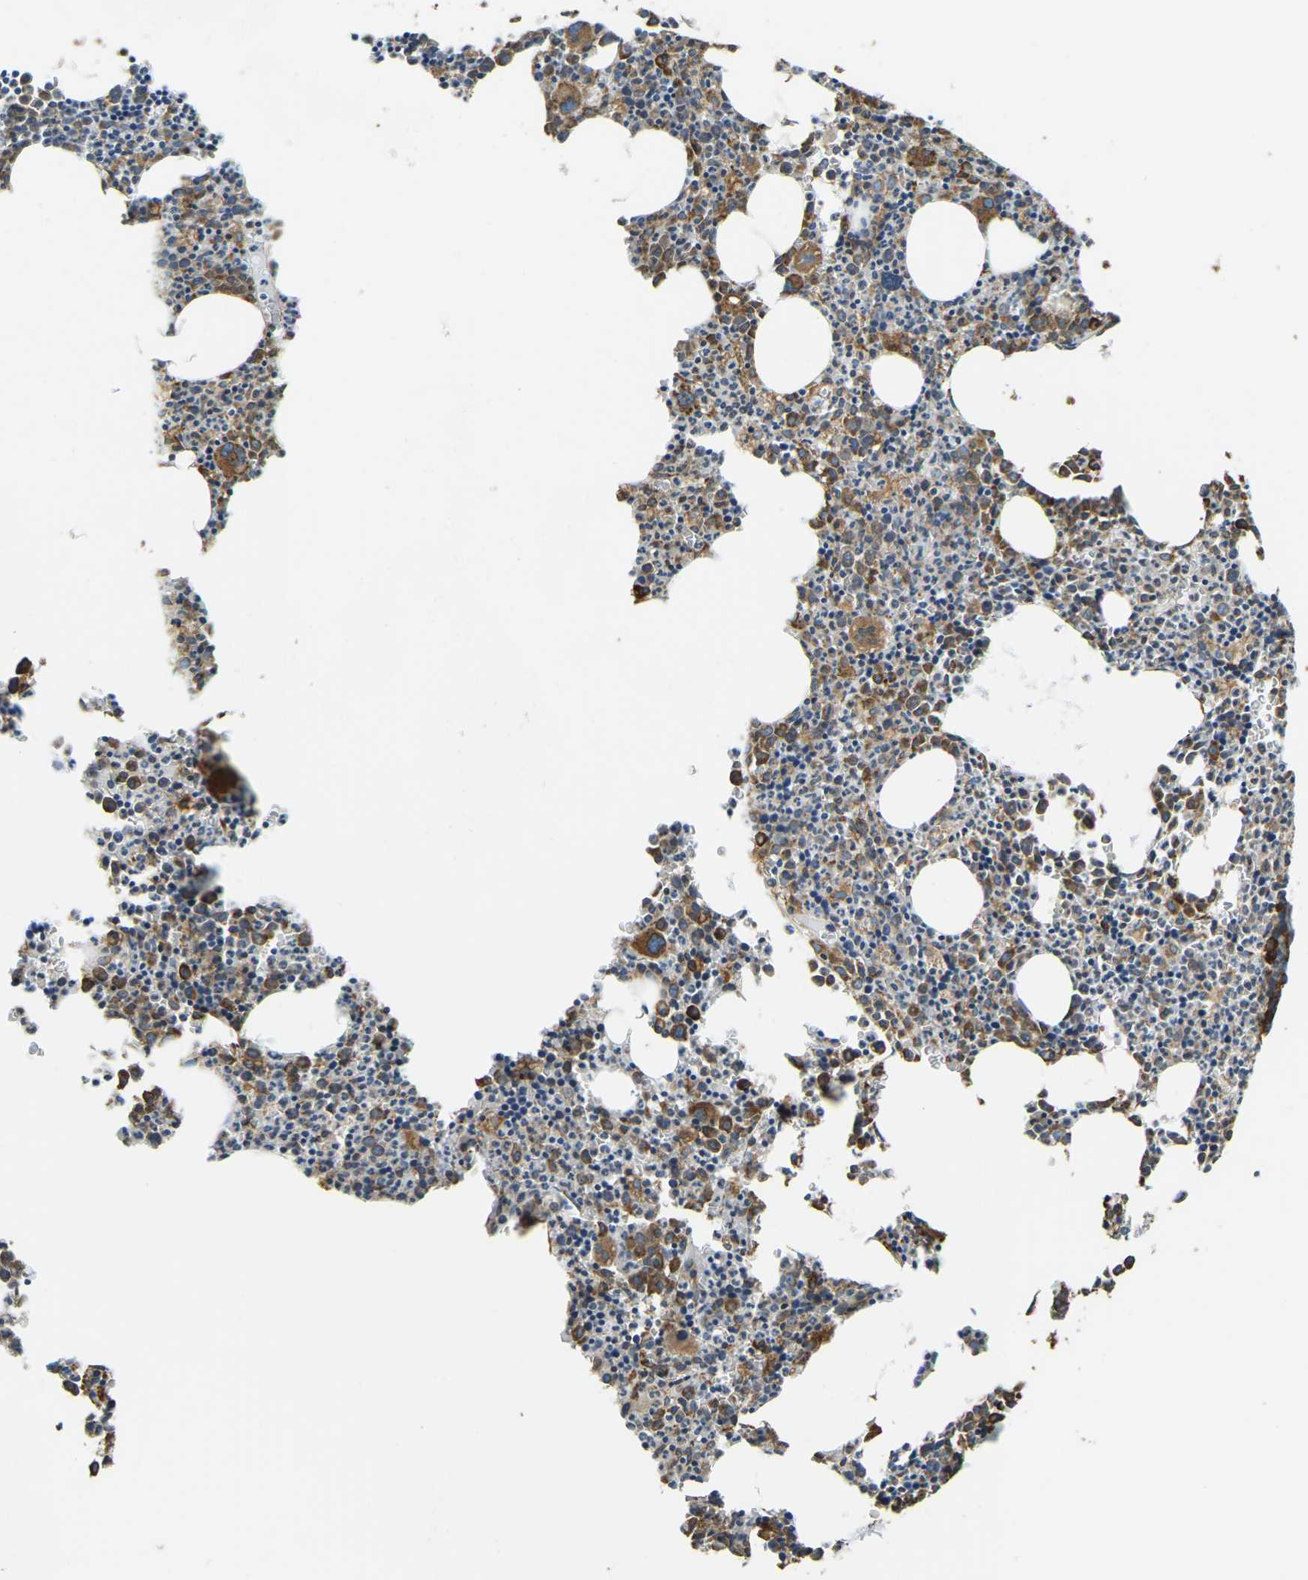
{"staining": {"intensity": "strong", "quantity": "25%-75%", "location": "cytoplasmic/membranous"}, "tissue": "bone marrow", "cell_type": "Hematopoietic cells", "image_type": "normal", "snomed": [{"axis": "morphology", "description": "Normal tissue, NOS"}, {"axis": "morphology", "description": "Inflammation, NOS"}, {"axis": "topography", "description": "Bone marrow"}], "caption": "Strong cytoplasmic/membranous positivity for a protein is identified in approximately 25%-75% of hematopoietic cells of benign bone marrow using IHC.", "gene": "RNF115", "patient": {"sex": "male", "age": 31}}